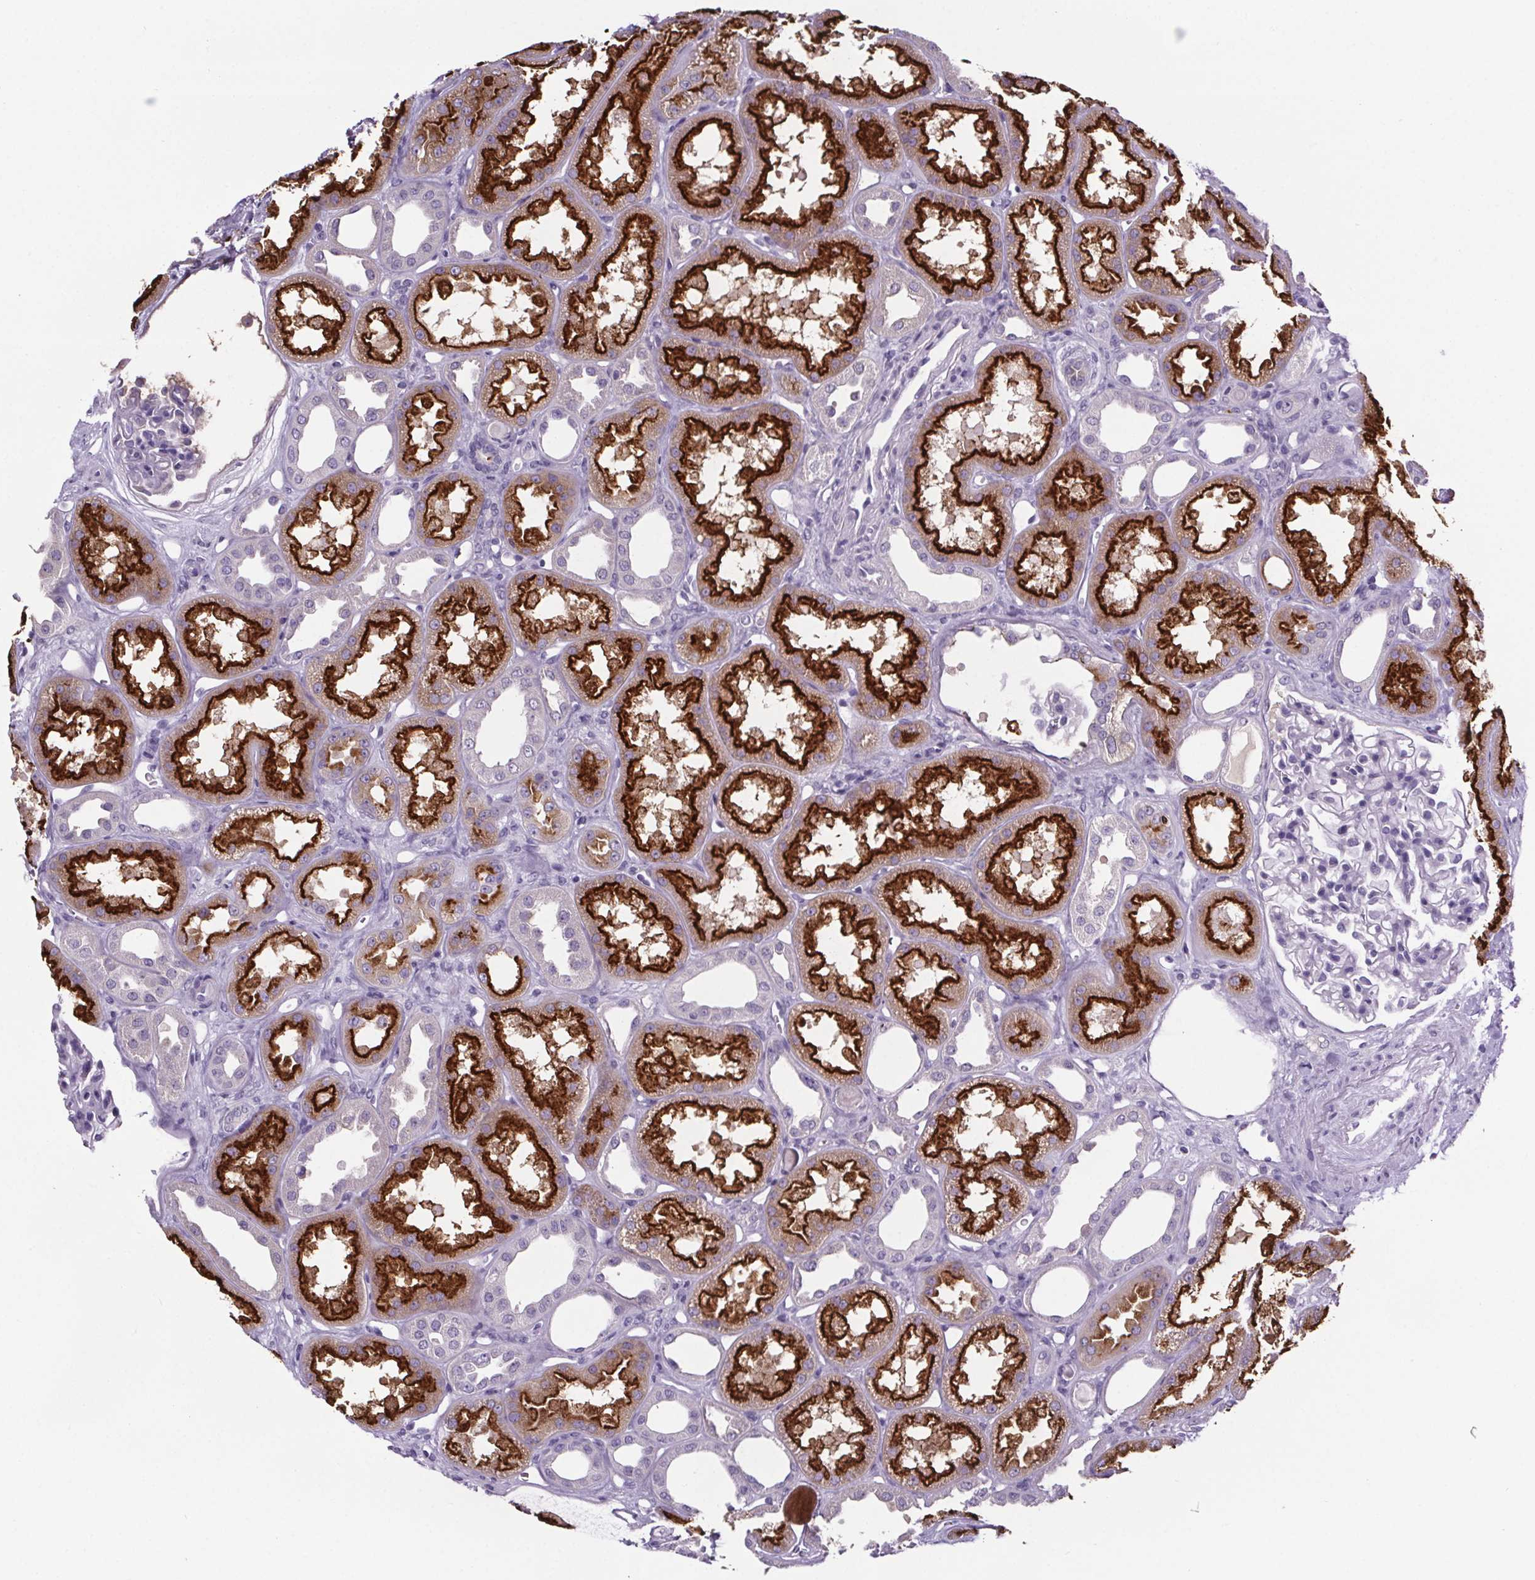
{"staining": {"intensity": "negative", "quantity": "none", "location": "none"}, "tissue": "kidney", "cell_type": "Cells in glomeruli", "image_type": "normal", "snomed": [{"axis": "morphology", "description": "Normal tissue, NOS"}, {"axis": "topography", "description": "Kidney"}], "caption": "IHC micrograph of benign kidney: kidney stained with DAB (3,3'-diaminobenzidine) demonstrates no significant protein staining in cells in glomeruli.", "gene": "CUBN", "patient": {"sex": "male", "age": 61}}